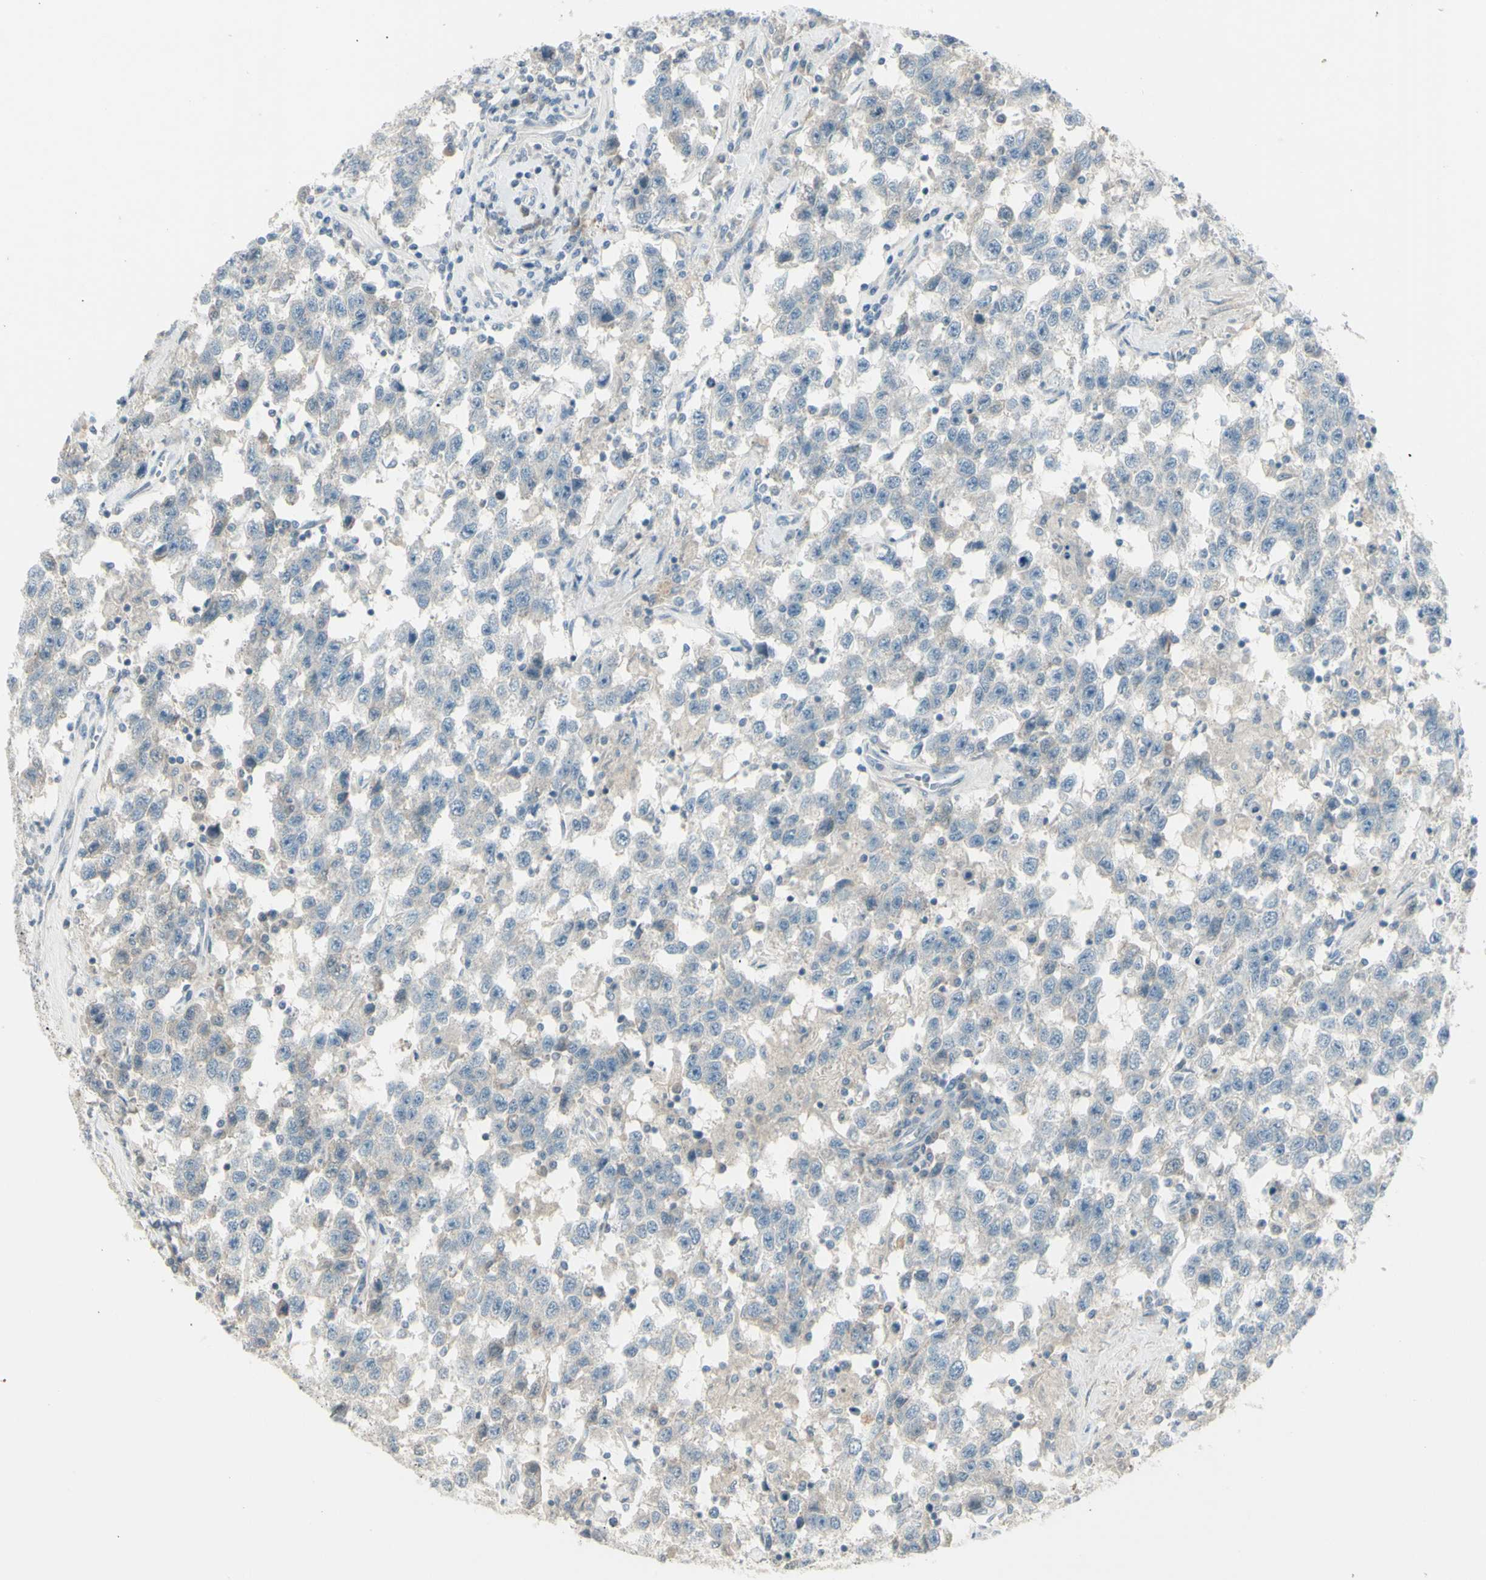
{"staining": {"intensity": "negative", "quantity": "none", "location": "none"}, "tissue": "testis cancer", "cell_type": "Tumor cells", "image_type": "cancer", "snomed": [{"axis": "morphology", "description": "Seminoma, NOS"}, {"axis": "topography", "description": "Testis"}], "caption": "Immunohistochemistry (IHC) histopathology image of human seminoma (testis) stained for a protein (brown), which displays no expression in tumor cells. (DAB immunohistochemistry with hematoxylin counter stain).", "gene": "SH3GL2", "patient": {"sex": "male", "age": 41}}